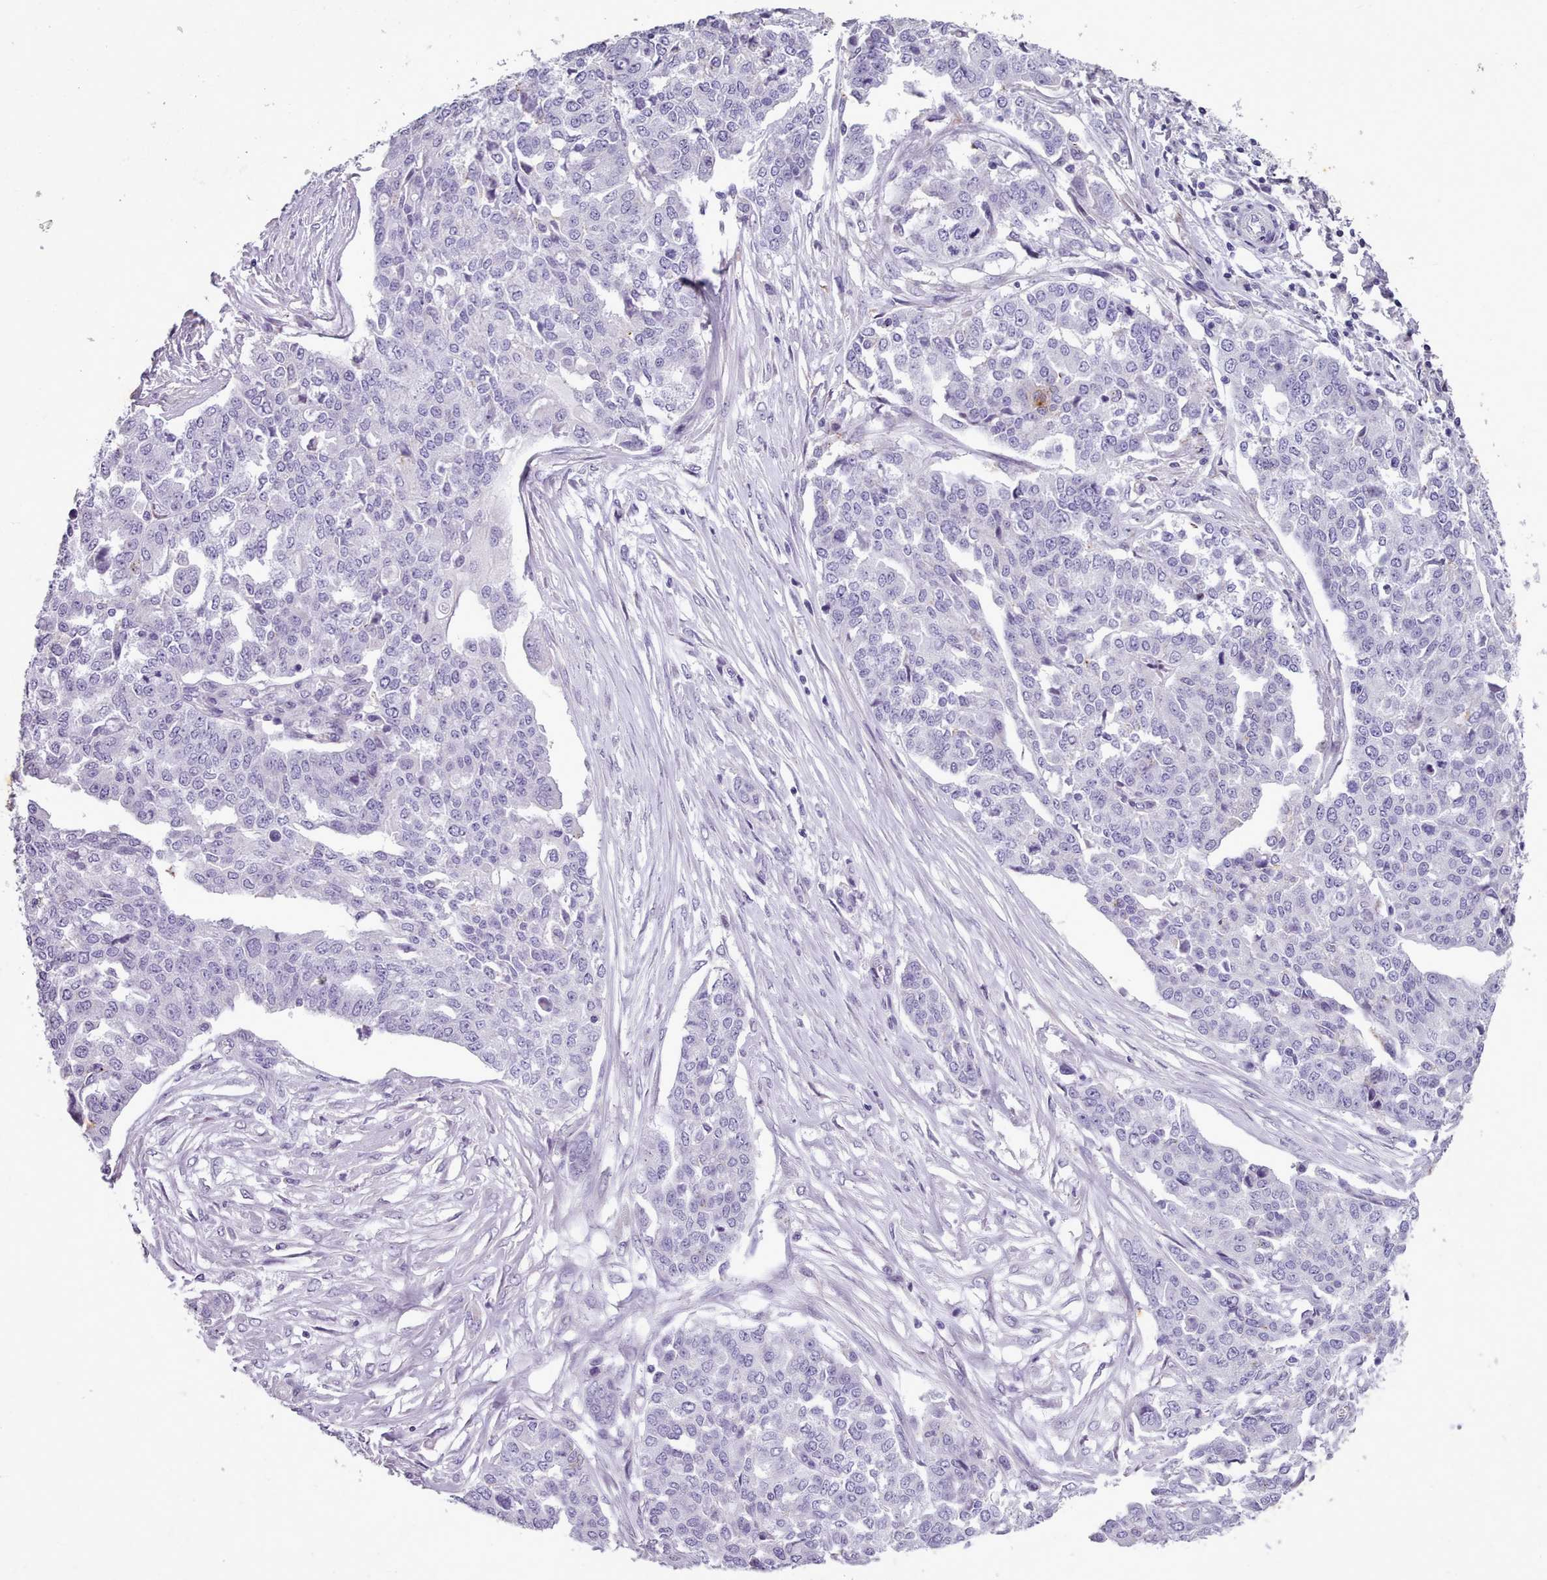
{"staining": {"intensity": "negative", "quantity": "none", "location": "none"}, "tissue": "ovarian cancer", "cell_type": "Tumor cells", "image_type": "cancer", "snomed": [{"axis": "morphology", "description": "Cystadenocarcinoma, serous, NOS"}, {"axis": "topography", "description": "Soft tissue"}, {"axis": "topography", "description": "Ovary"}], "caption": "An immunohistochemistry micrograph of ovarian cancer is shown. There is no staining in tumor cells of ovarian cancer.", "gene": "KCNT2", "patient": {"sex": "female", "age": 57}}